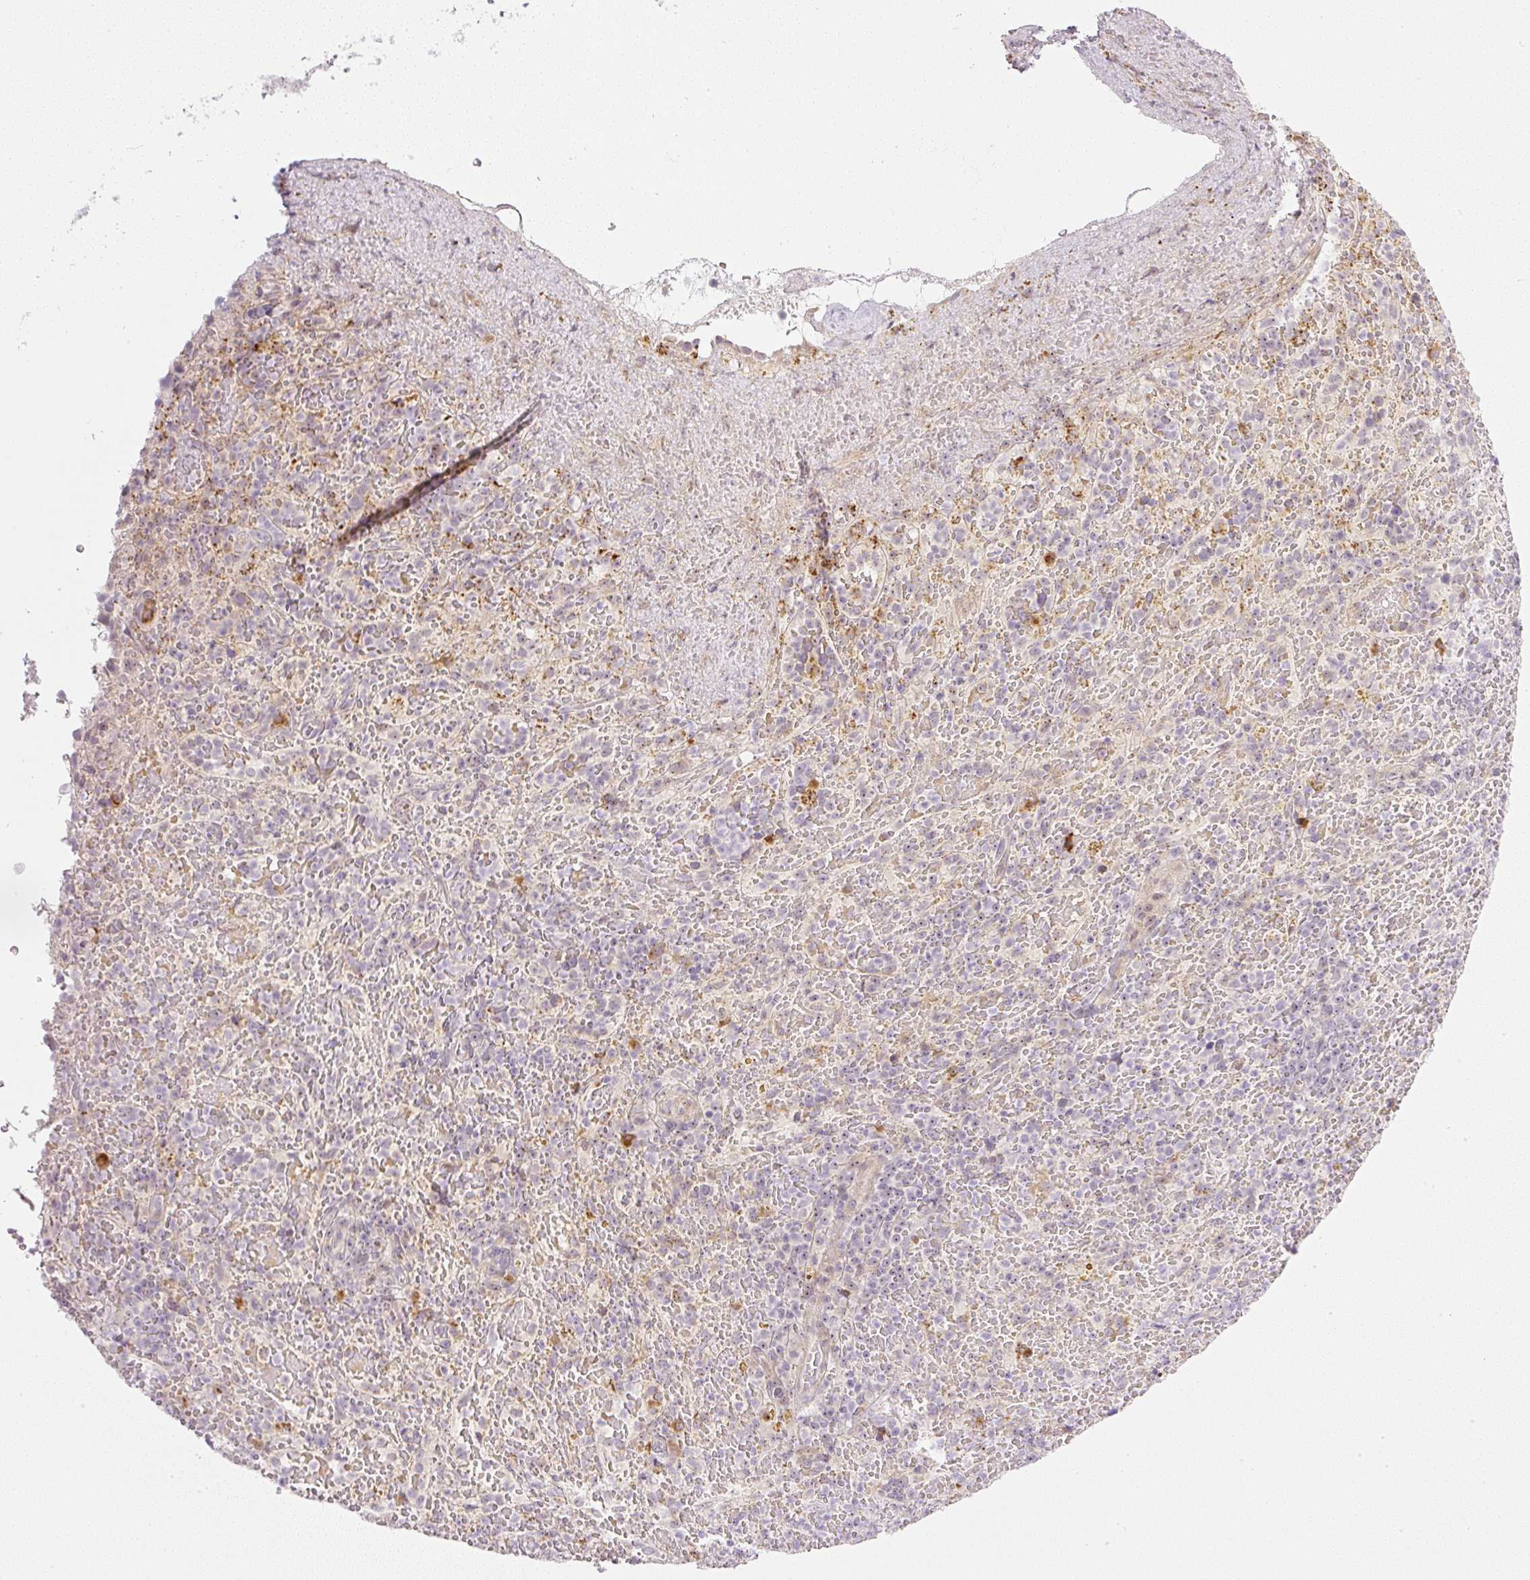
{"staining": {"intensity": "negative", "quantity": "none", "location": "none"}, "tissue": "spleen", "cell_type": "Cells in red pulp", "image_type": "normal", "snomed": [{"axis": "morphology", "description": "Normal tissue, NOS"}, {"axis": "topography", "description": "Spleen"}], "caption": "A high-resolution histopathology image shows IHC staining of benign spleen, which reveals no significant staining in cells in red pulp.", "gene": "AAR2", "patient": {"sex": "female", "age": 50}}